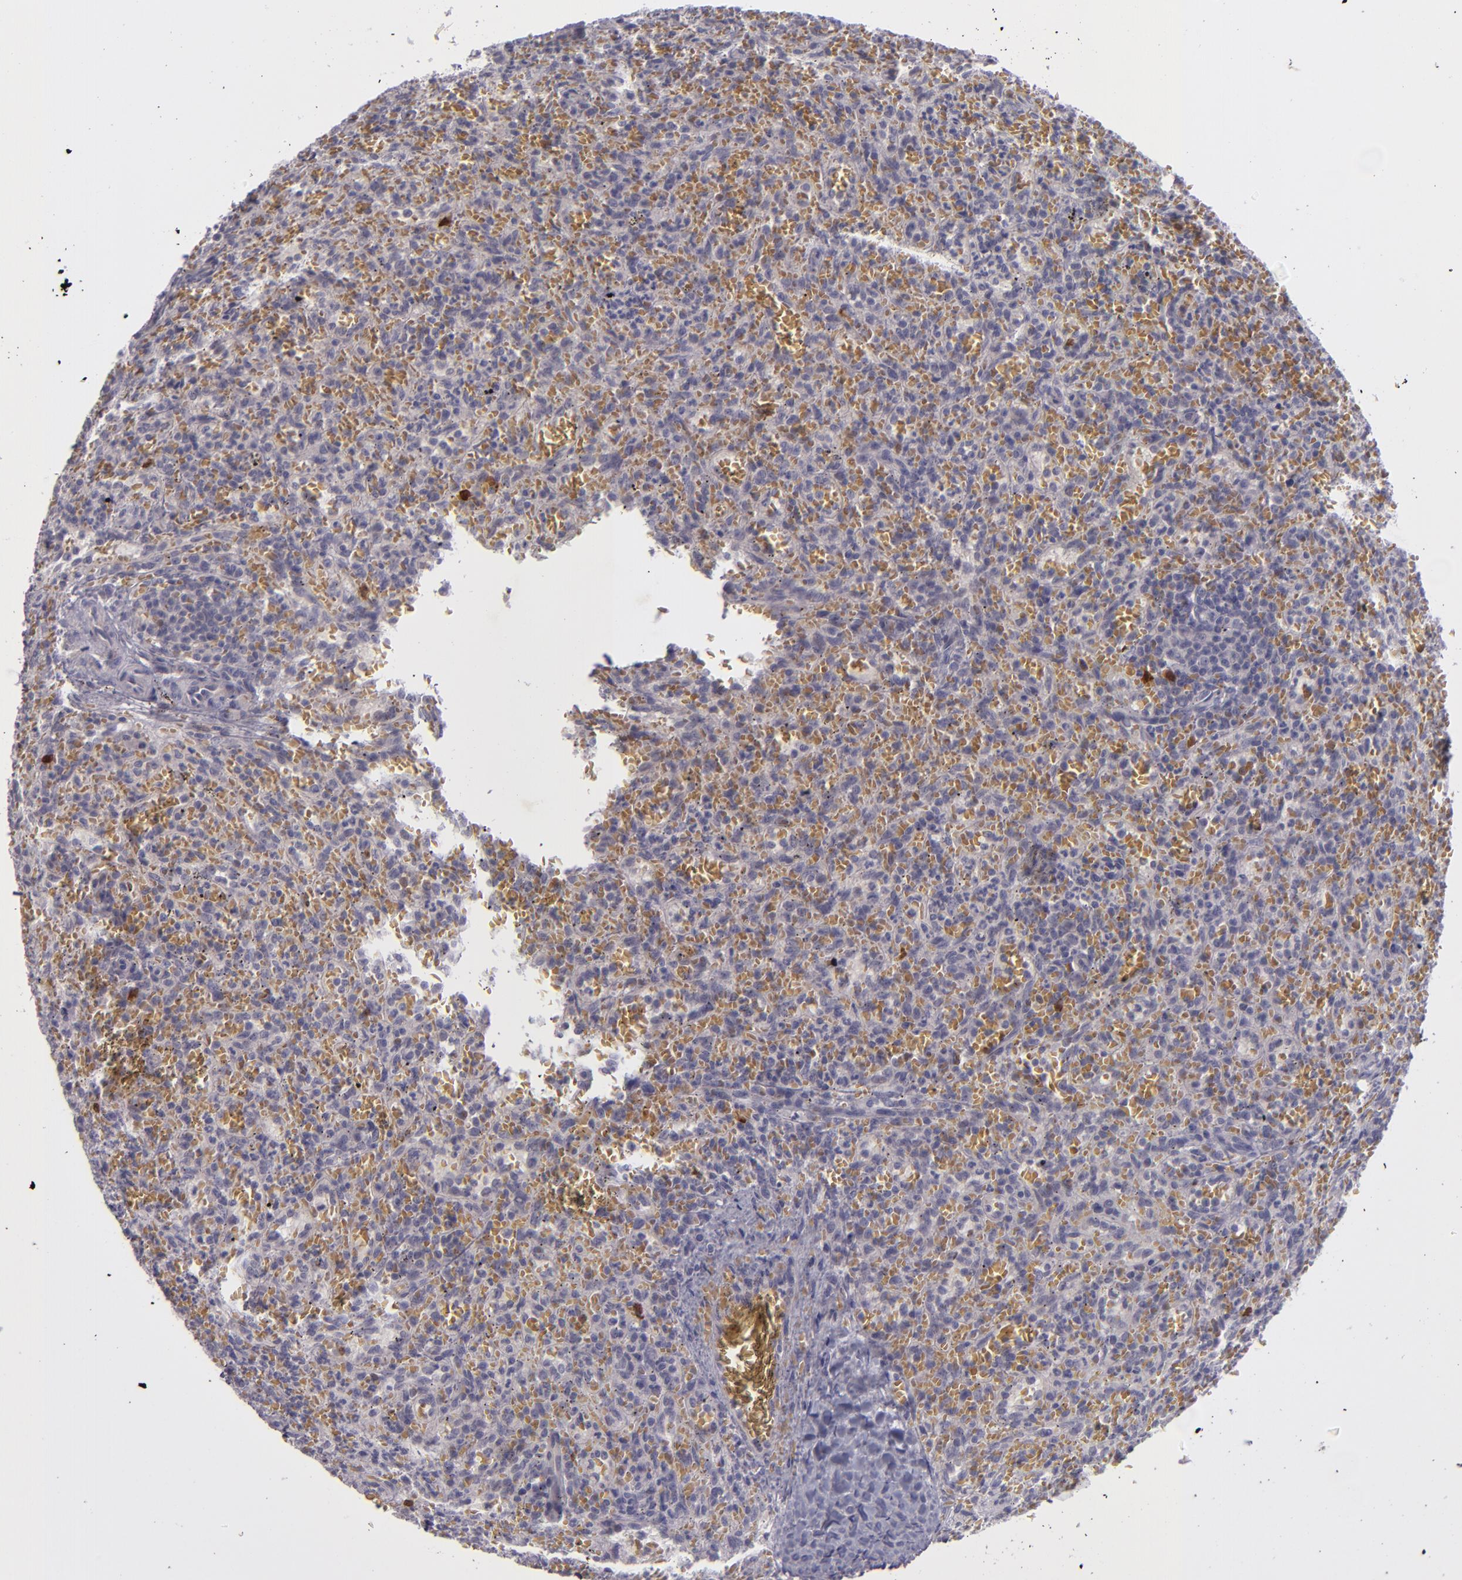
{"staining": {"intensity": "negative", "quantity": "none", "location": "none"}, "tissue": "lymphoma", "cell_type": "Tumor cells", "image_type": "cancer", "snomed": [{"axis": "morphology", "description": "Malignant lymphoma, non-Hodgkin's type, Low grade"}, {"axis": "topography", "description": "Spleen"}], "caption": "DAB immunohistochemical staining of human low-grade malignant lymphoma, non-Hodgkin's type exhibits no significant staining in tumor cells.", "gene": "SNCB", "patient": {"sex": "female", "age": 64}}